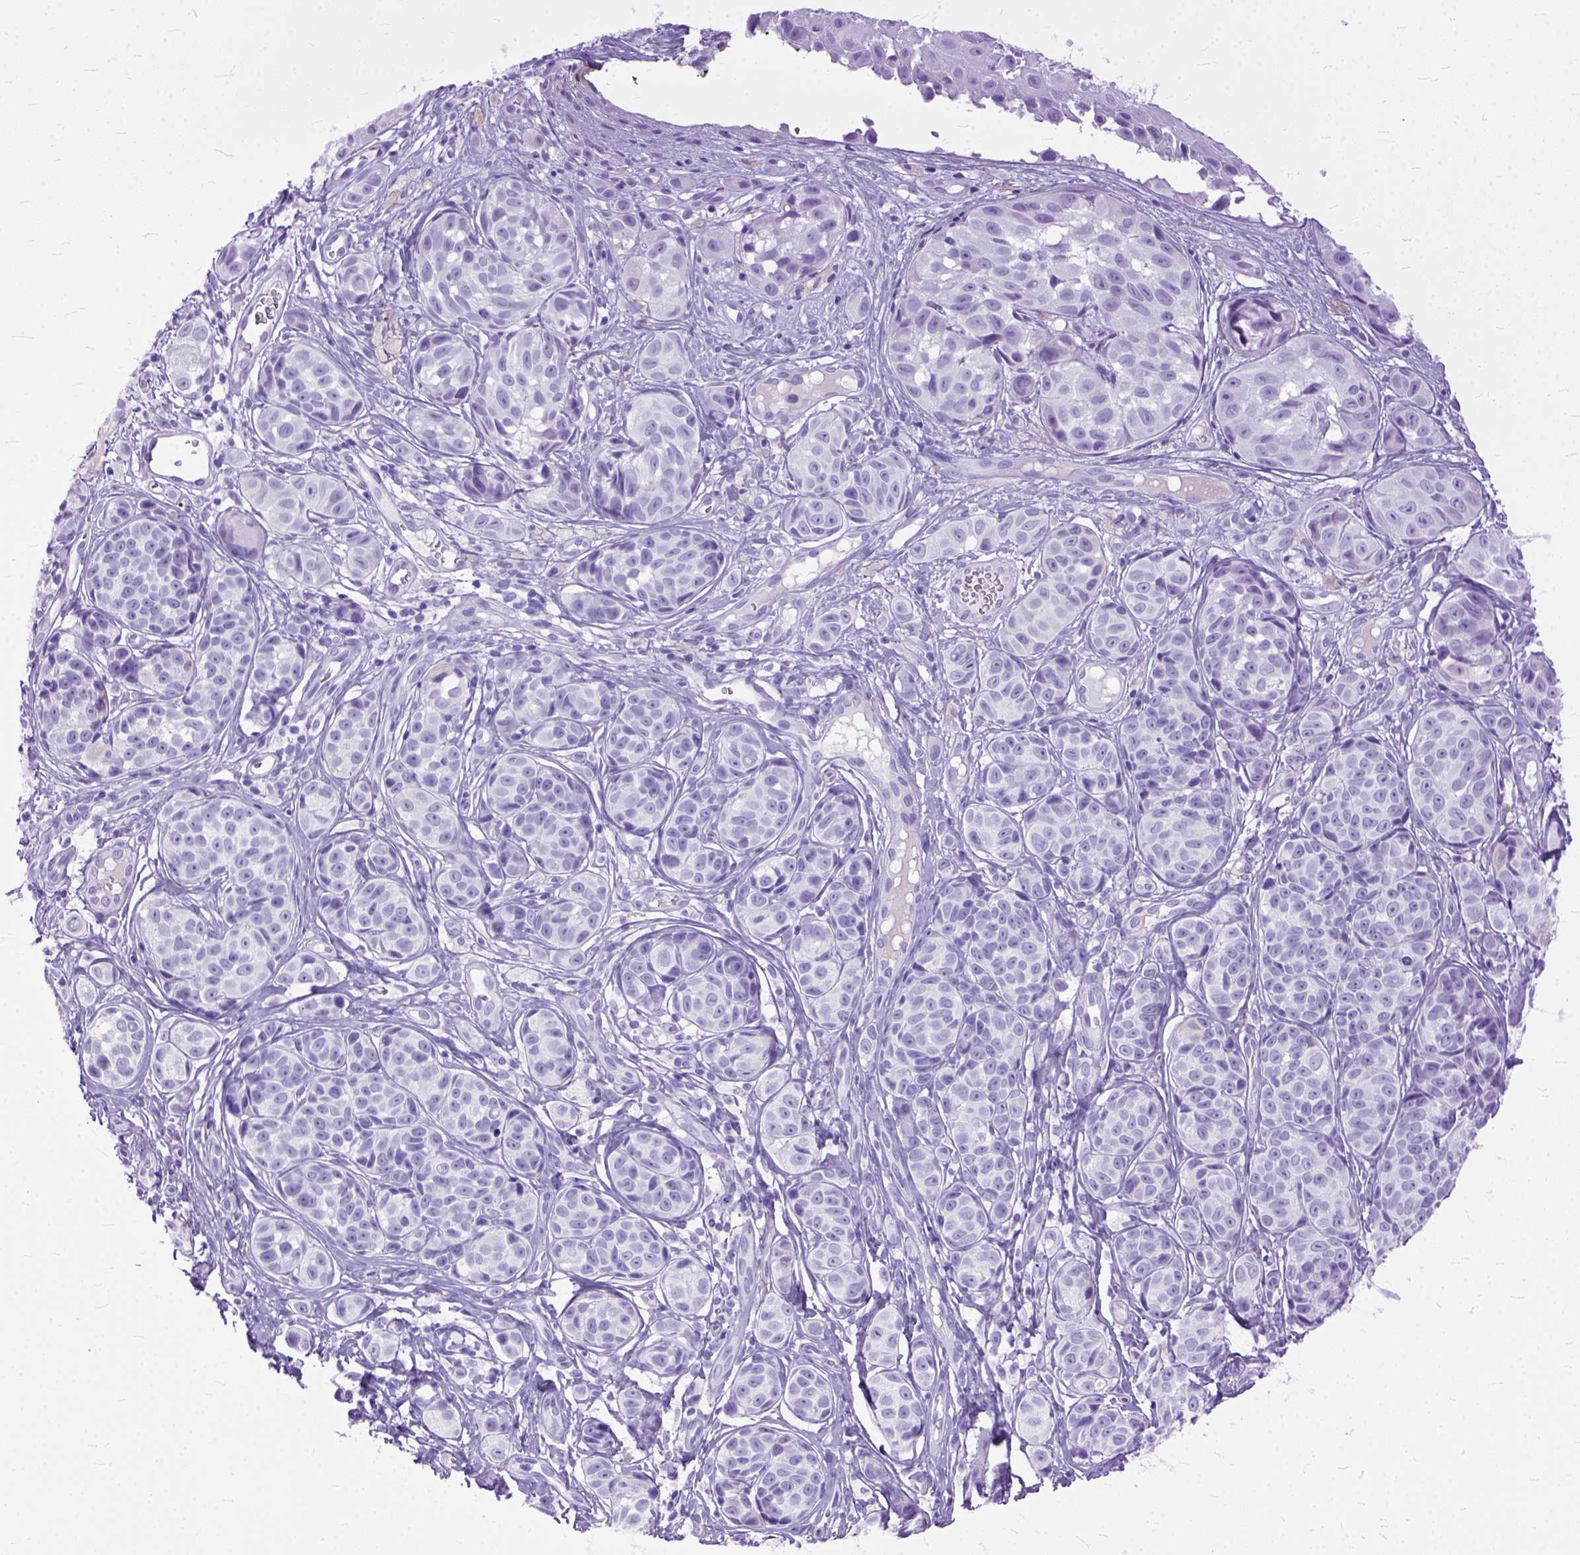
{"staining": {"intensity": "negative", "quantity": "none", "location": "none"}, "tissue": "melanoma", "cell_type": "Tumor cells", "image_type": "cancer", "snomed": [{"axis": "morphology", "description": "Malignant melanoma, NOS"}, {"axis": "topography", "description": "Skin"}], "caption": "Immunohistochemistry histopathology image of melanoma stained for a protein (brown), which demonstrates no positivity in tumor cells. Nuclei are stained in blue.", "gene": "GNGT1", "patient": {"sex": "male", "age": 48}}